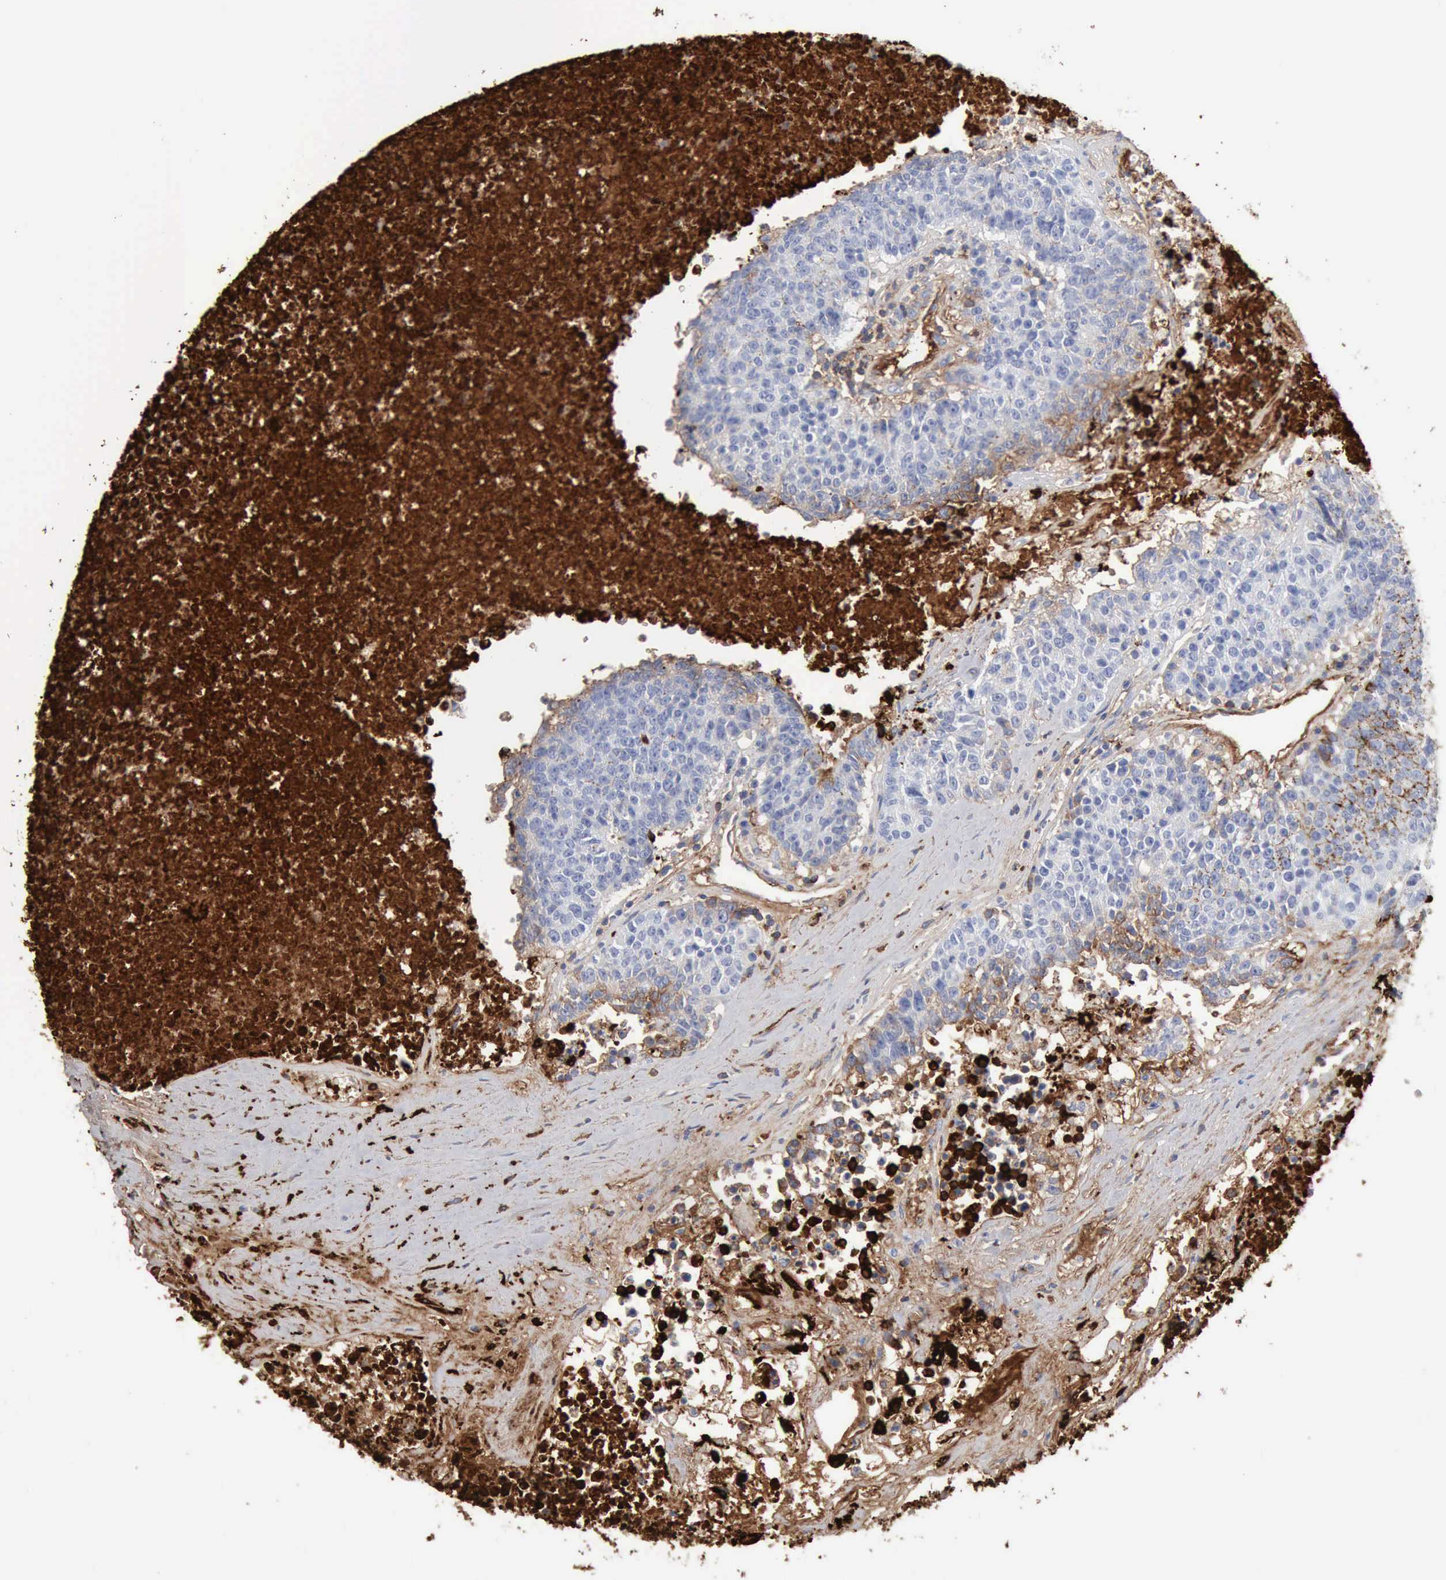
{"staining": {"intensity": "negative", "quantity": "none", "location": "none"}, "tissue": "colorectal cancer", "cell_type": "Tumor cells", "image_type": "cancer", "snomed": [{"axis": "morphology", "description": "Adenocarcinoma, NOS"}, {"axis": "topography", "description": "Colon"}], "caption": "A histopathology image of human colorectal cancer (adenocarcinoma) is negative for staining in tumor cells.", "gene": "C4BPA", "patient": {"sex": "female", "age": 53}}